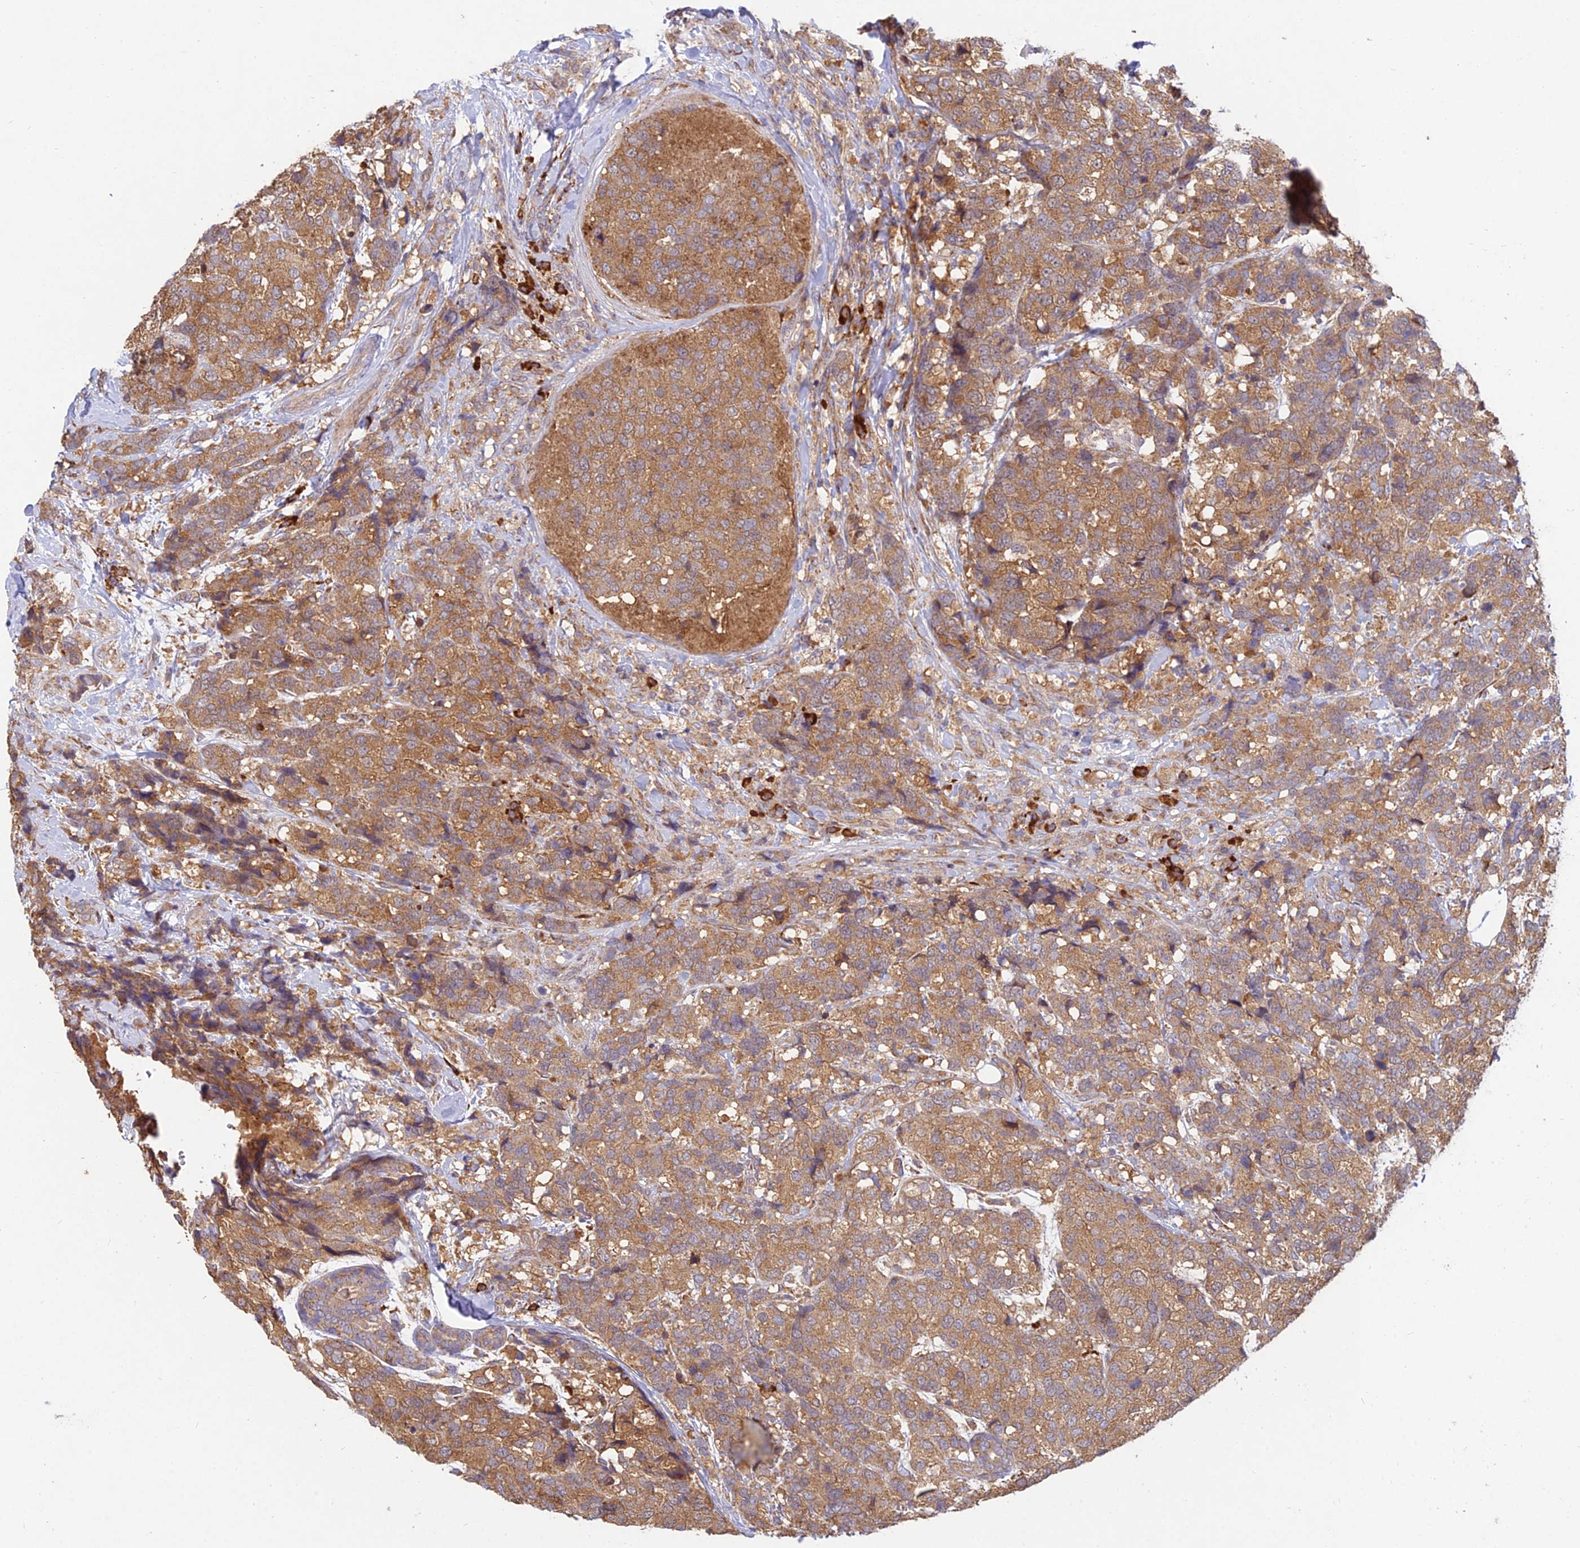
{"staining": {"intensity": "moderate", "quantity": ">75%", "location": "cytoplasmic/membranous"}, "tissue": "breast cancer", "cell_type": "Tumor cells", "image_type": "cancer", "snomed": [{"axis": "morphology", "description": "Lobular carcinoma"}, {"axis": "topography", "description": "Breast"}], "caption": "High-power microscopy captured an immunohistochemistry micrograph of lobular carcinoma (breast), revealing moderate cytoplasmic/membranous expression in approximately >75% of tumor cells.", "gene": "NXNL2", "patient": {"sex": "female", "age": 59}}